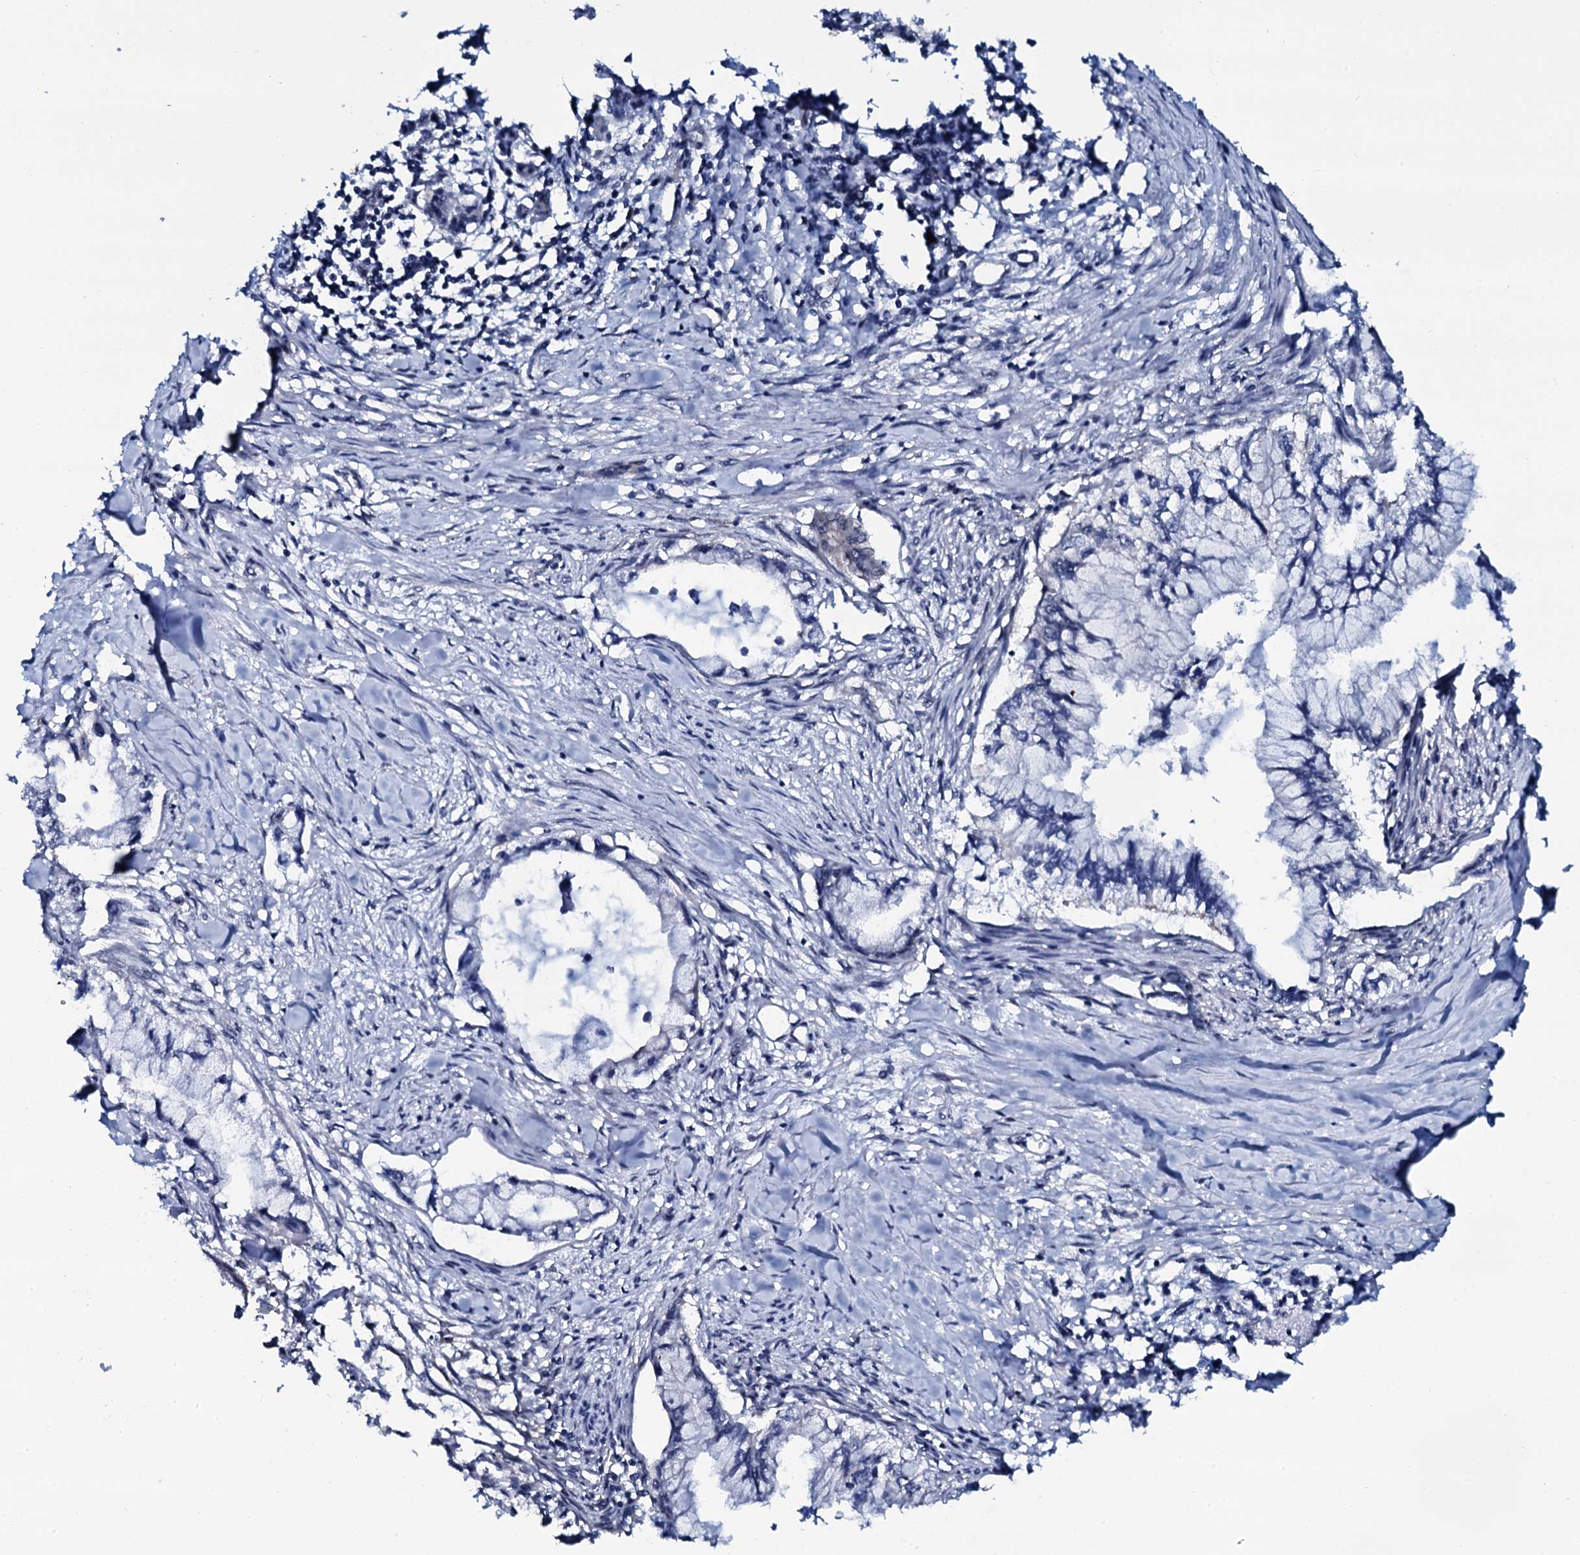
{"staining": {"intensity": "negative", "quantity": "none", "location": "none"}, "tissue": "pancreatic cancer", "cell_type": "Tumor cells", "image_type": "cancer", "snomed": [{"axis": "morphology", "description": "Adenocarcinoma, NOS"}, {"axis": "topography", "description": "Pancreas"}], "caption": "High power microscopy photomicrograph of an immunohistochemistry (IHC) image of pancreatic adenocarcinoma, revealing no significant positivity in tumor cells.", "gene": "CWC15", "patient": {"sex": "male", "age": 48}}